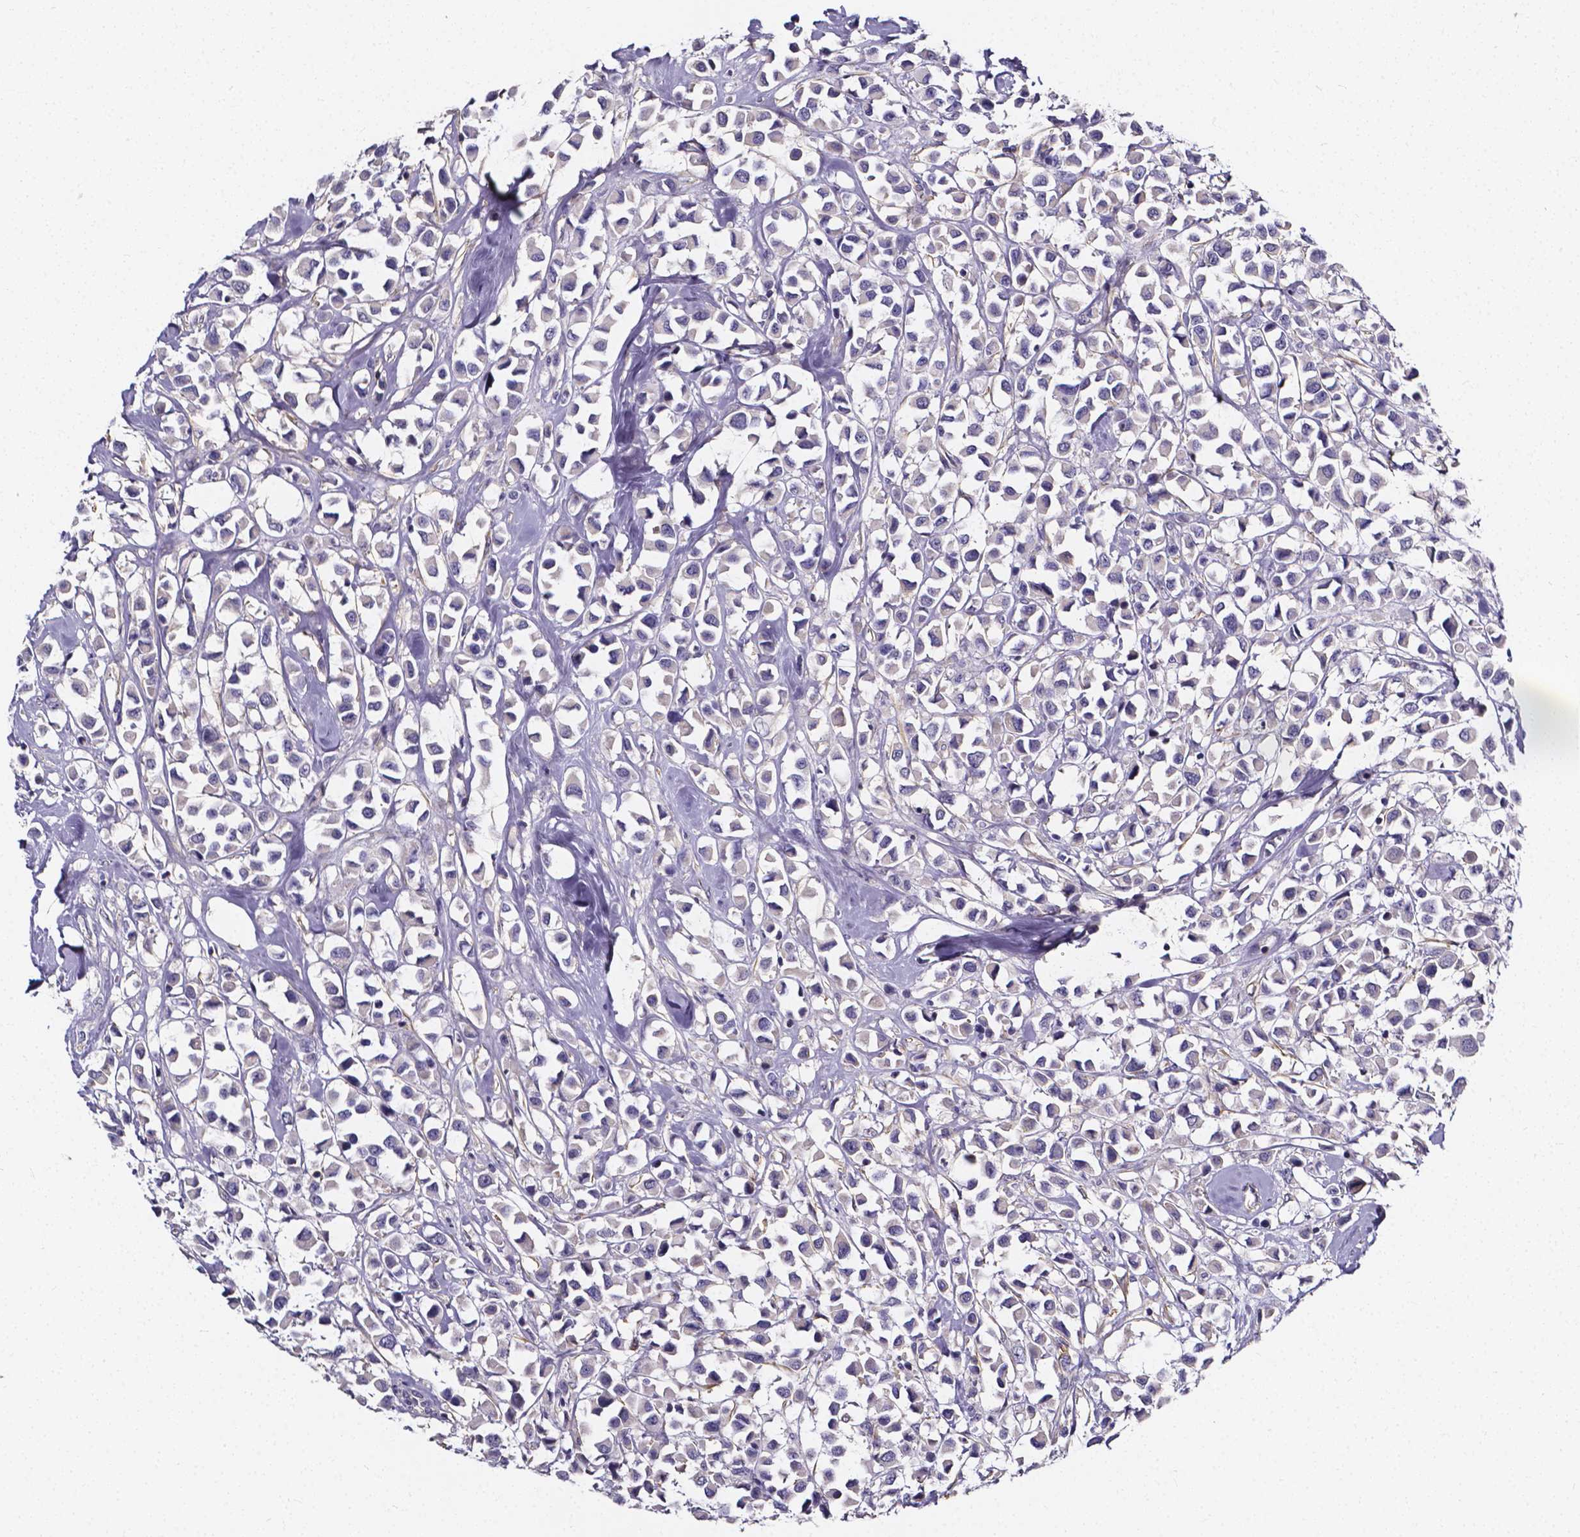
{"staining": {"intensity": "negative", "quantity": "none", "location": "none"}, "tissue": "breast cancer", "cell_type": "Tumor cells", "image_type": "cancer", "snomed": [{"axis": "morphology", "description": "Duct carcinoma"}, {"axis": "topography", "description": "Breast"}], "caption": "IHC micrograph of neoplastic tissue: breast cancer (intraductal carcinoma) stained with DAB shows no significant protein positivity in tumor cells.", "gene": "CACNG8", "patient": {"sex": "female", "age": 61}}